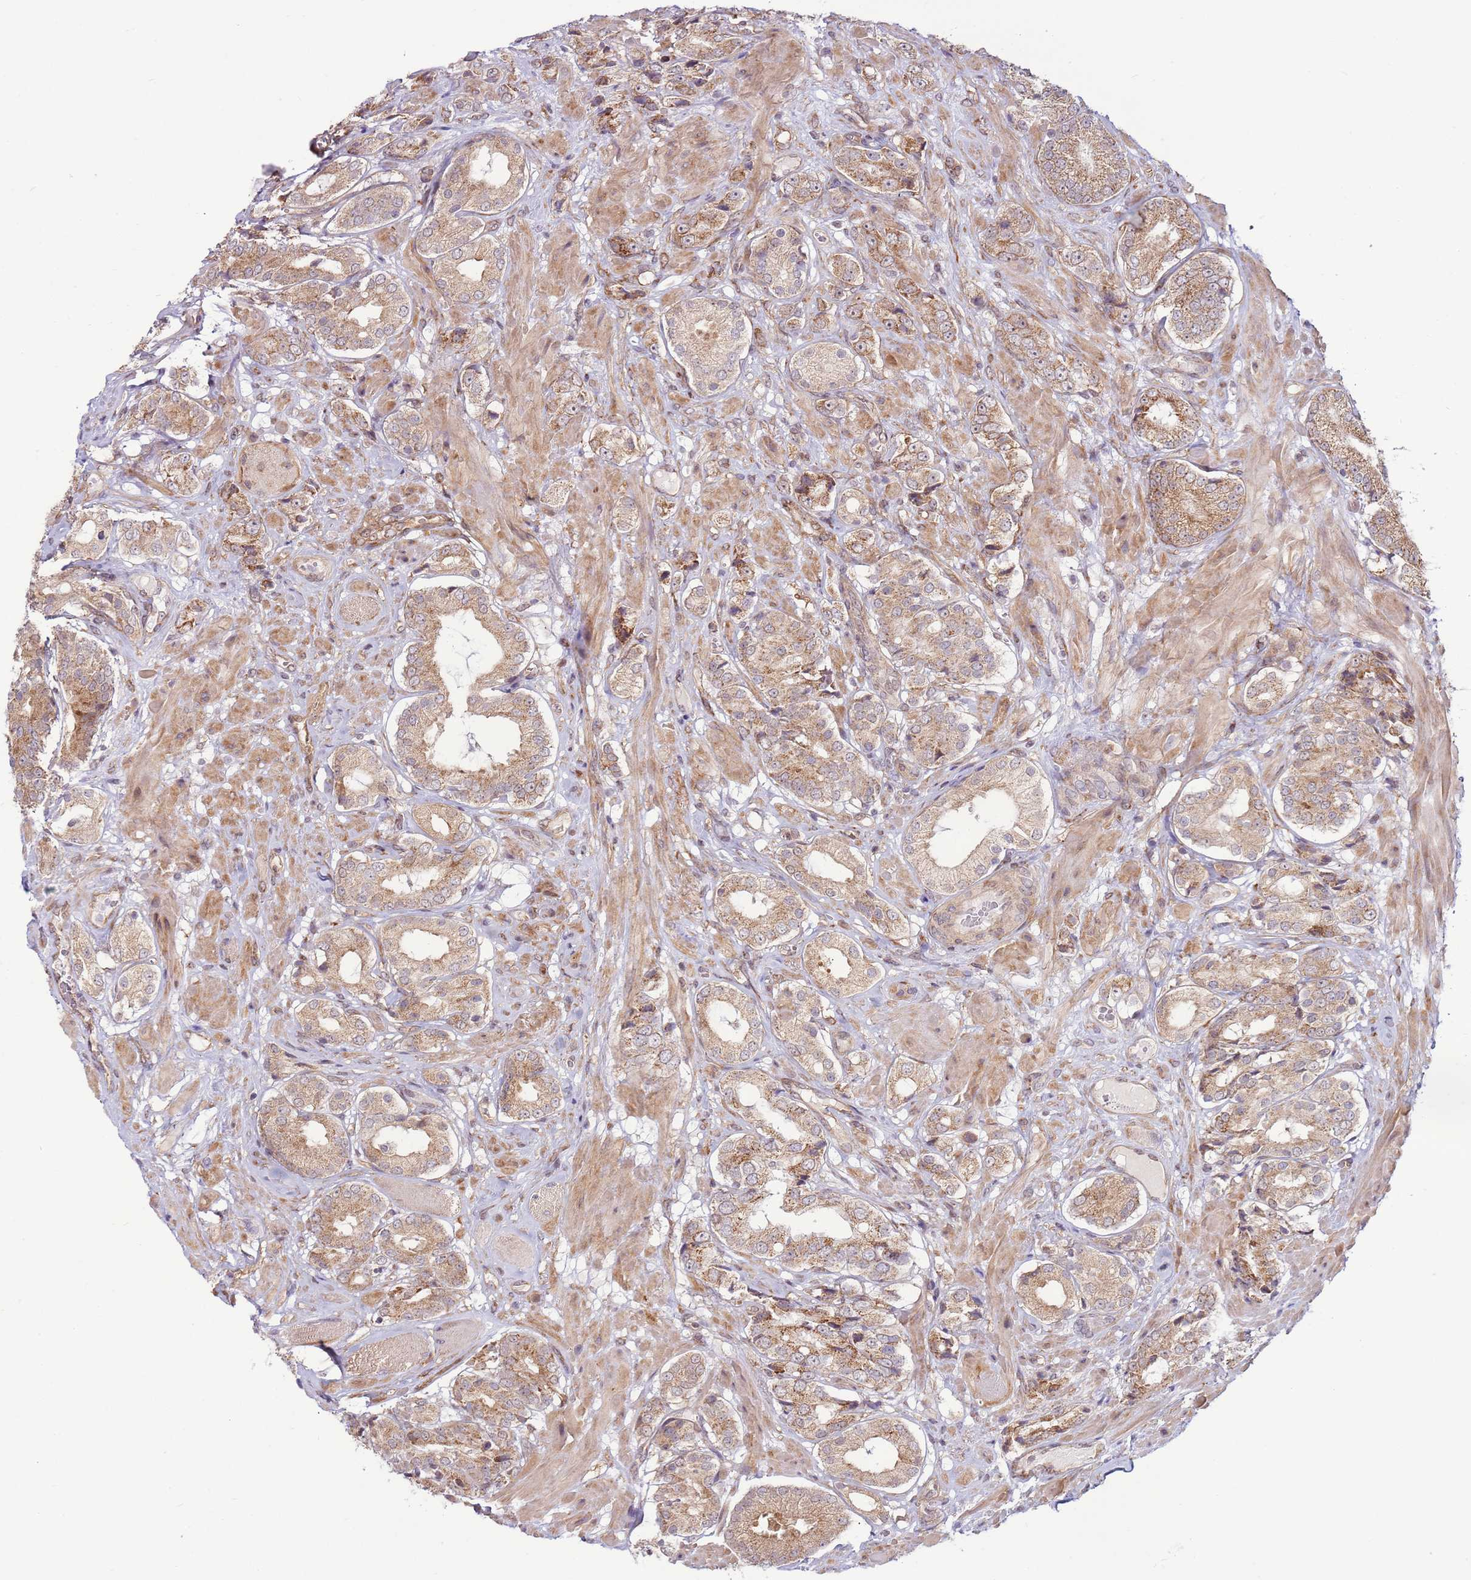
{"staining": {"intensity": "moderate", "quantity": ">75%", "location": "cytoplasmic/membranous"}, "tissue": "prostate cancer", "cell_type": "Tumor cells", "image_type": "cancer", "snomed": [{"axis": "morphology", "description": "Adenocarcinoma, High grade"}, {"axis": "topography", "description": "Prostate and seminal vesicle, NOS"}], "caption": "Protein staining reveals moderate cytoplasmic/membranous staining in about >75% of tumor cells in prostate cancer (adenocarcinoma (high-grade)).", "gene": "DCAF4", "patient": {"sex": "male", "age": 64}}